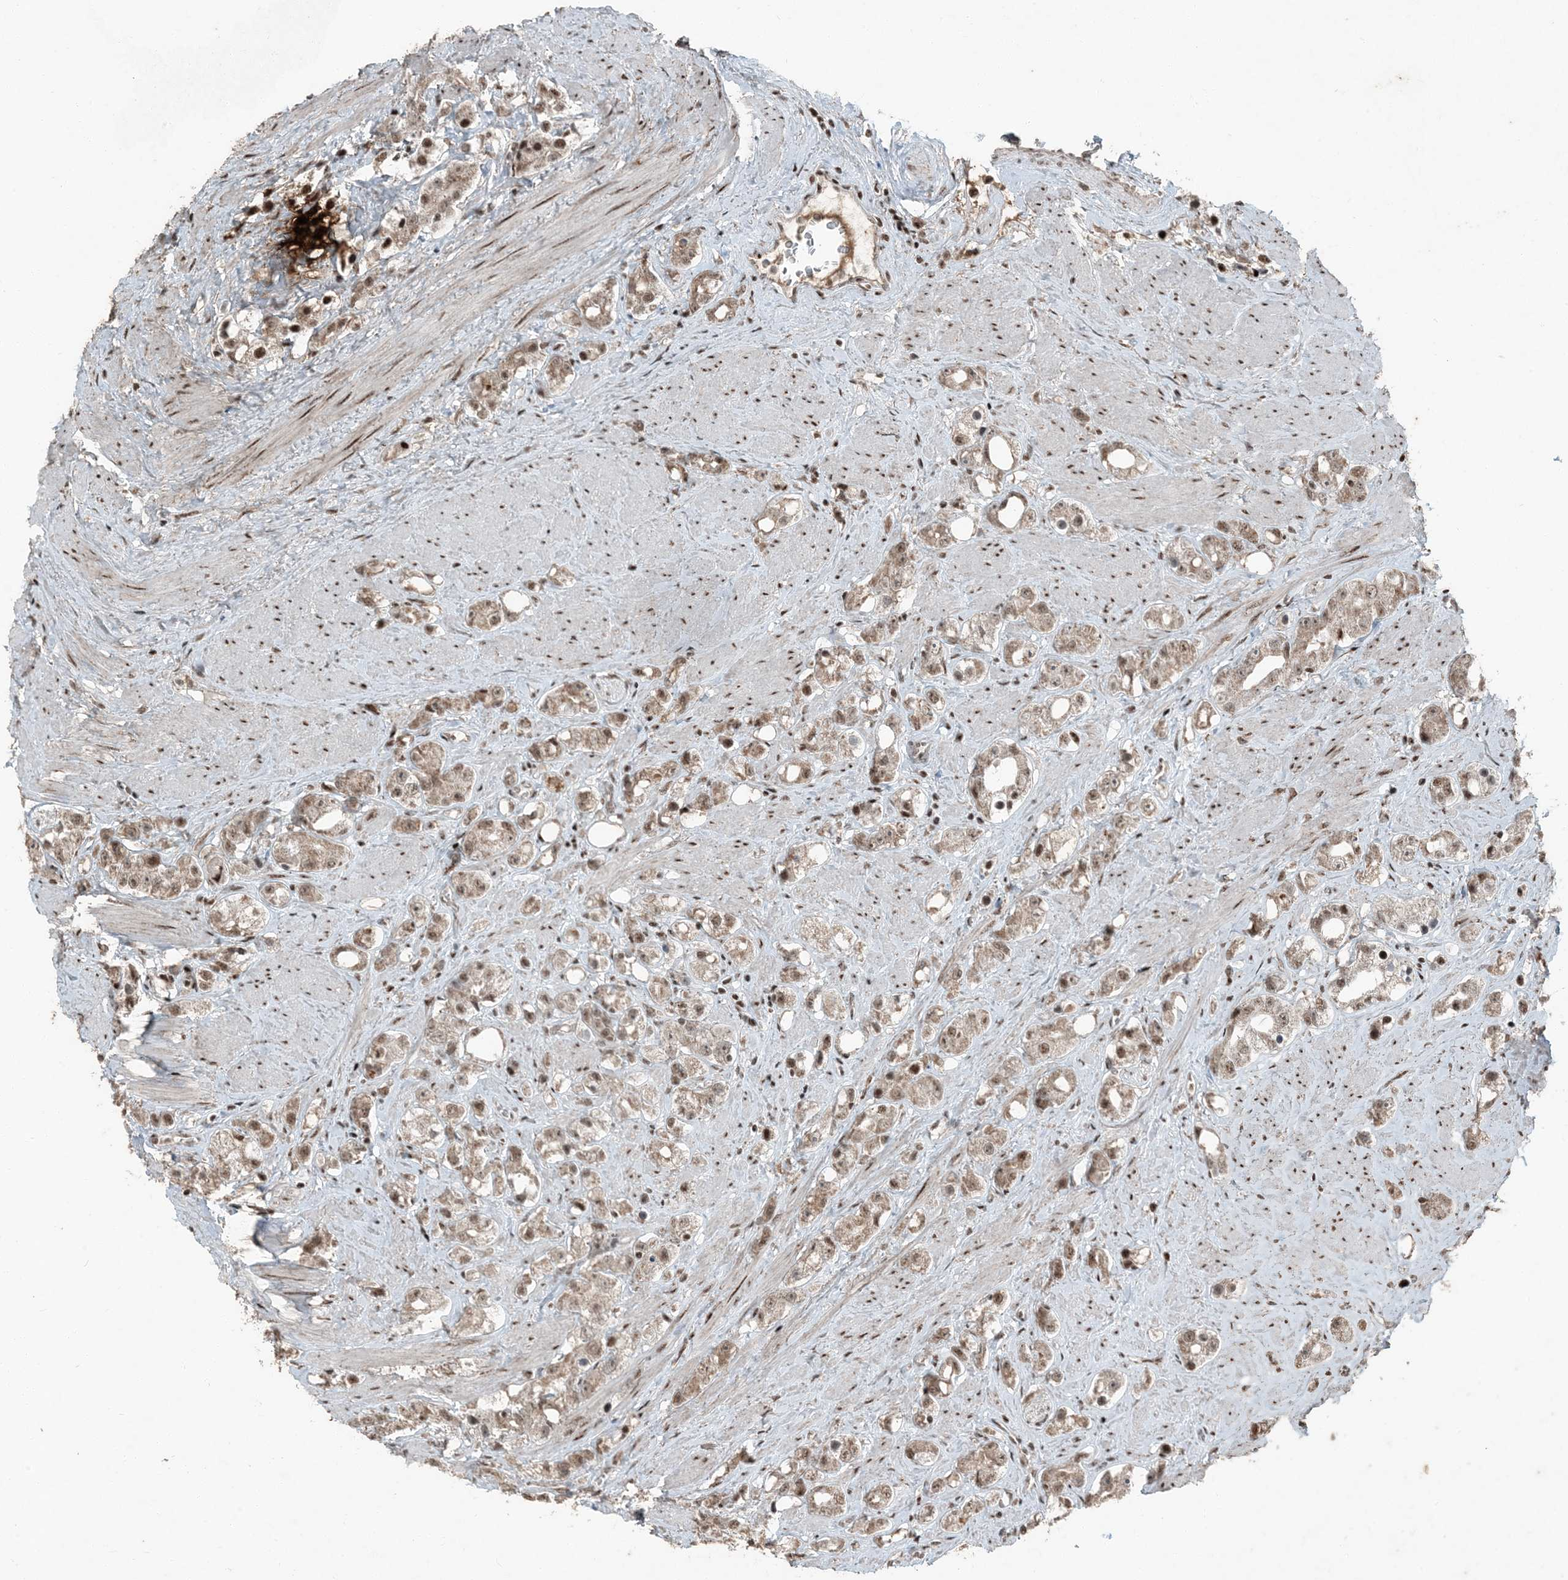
{"staining": {"intensity": "moderate", "quantity": ">75%", "location": "cytoplasmic/membranous,nuclear"}, "tissue": "prostate cancer", "cell_type": "Tumor cells", "image_type": "cancer", "snomed": [{"axis": "morphology", "description": "Adenocarcinoma, NOS"}, {"axis": "topography", "description": "Prostate"}], "caption": "Immunohistochemical staining of human prostate cancer (adenocarcinoma) displays medium levels of moderate cytoplasmic/membranous and nuclear protein expression in approximately >75% of tumor cells.", "gene": "TADA2B", "patient": {"sex": "male", "age": 79}}